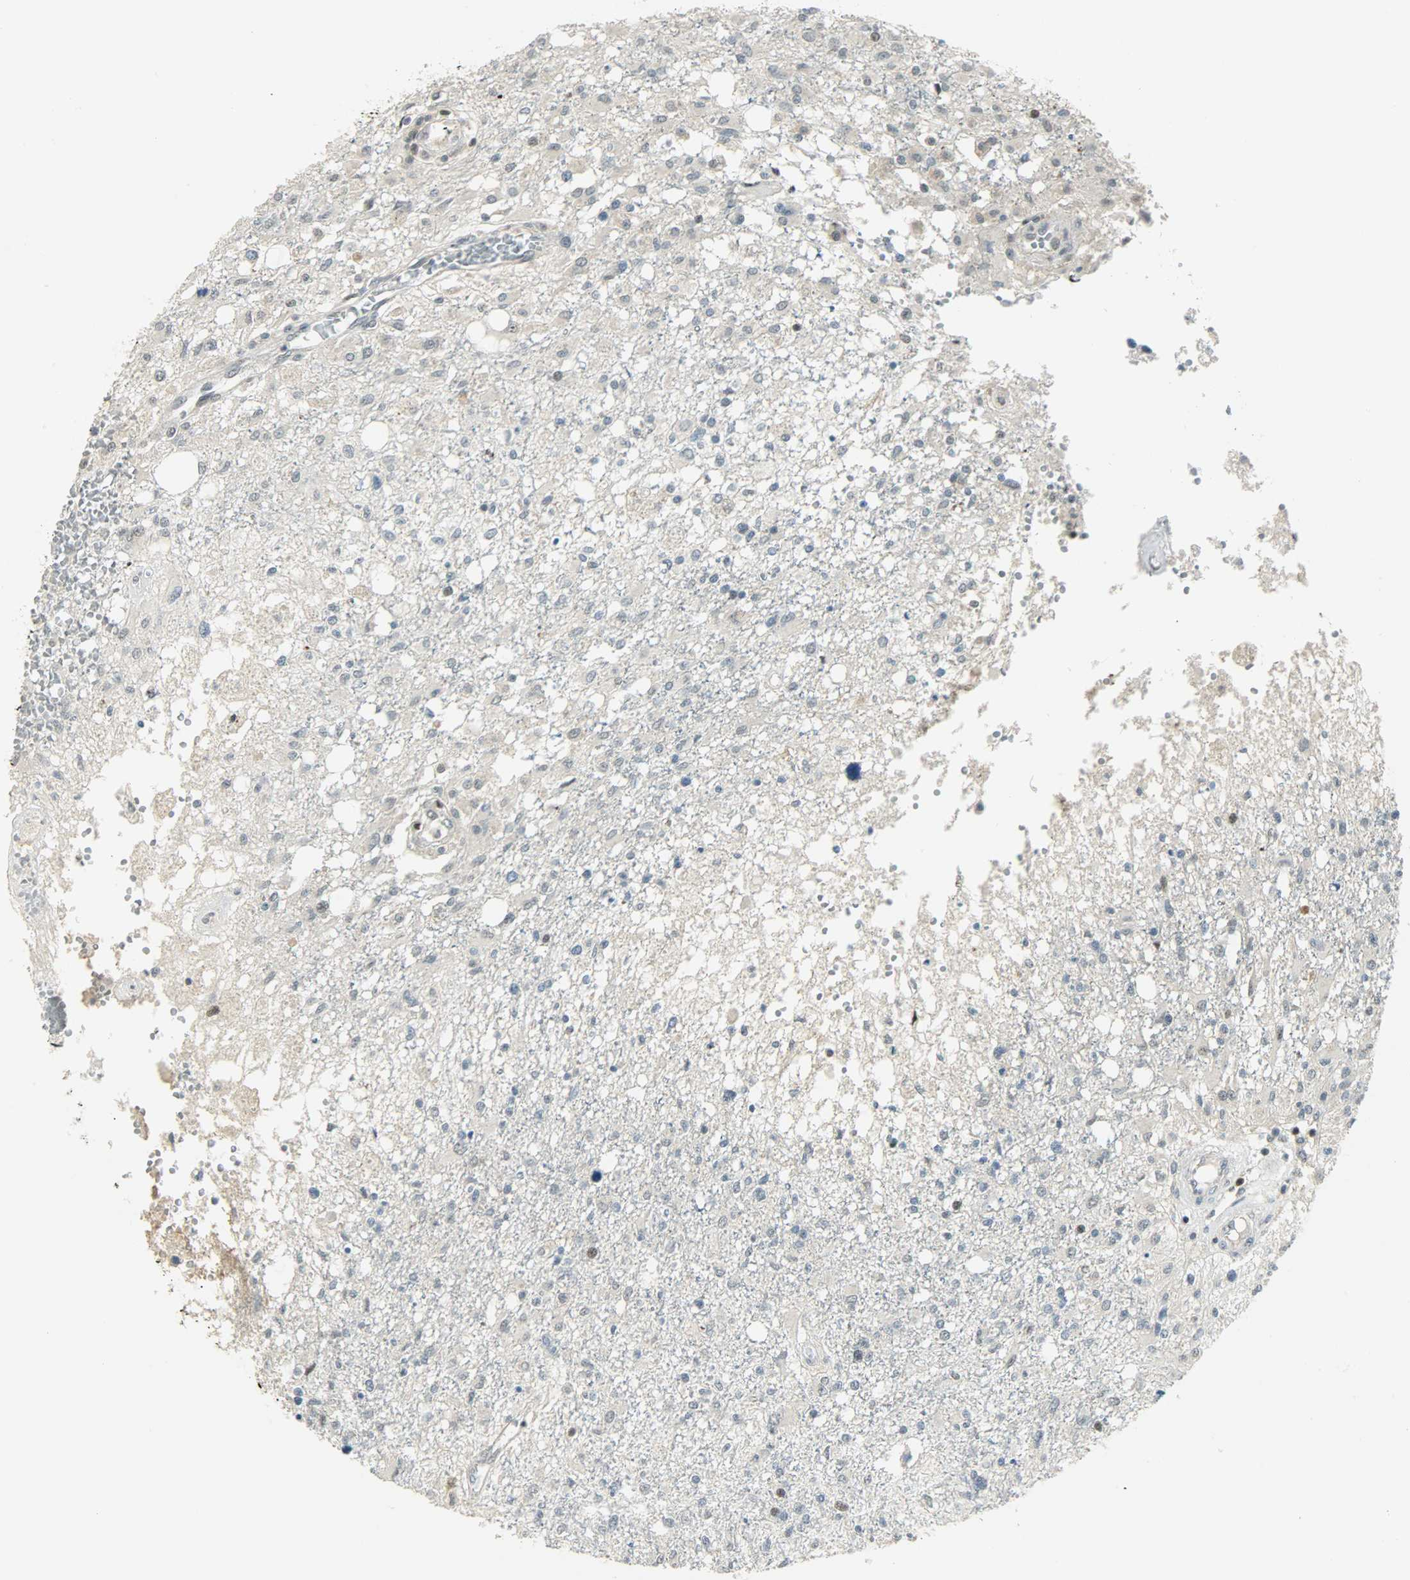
{"staining": {"intensity": "negative", "quantity": "none", "location": "none"}, "tissue": "glioma", "cell_type": "Tumor cells", "image_type": "cancer", "snomed": [{"axis": "morphology", "description": "Glioma, malignant, High grade"}, {"axis": "topography", "description": "Cerebral cortex"}], "caption": "The IHC image has no significant expression in tumor cells of glioma tissue. (Brightfield microscopy of DAB (3,3'-diaminobenzidine) immunohistochemistry (IHC) at high magnification).", "gene": "IL15", "patient": {"sex": "male", "age": 76}}